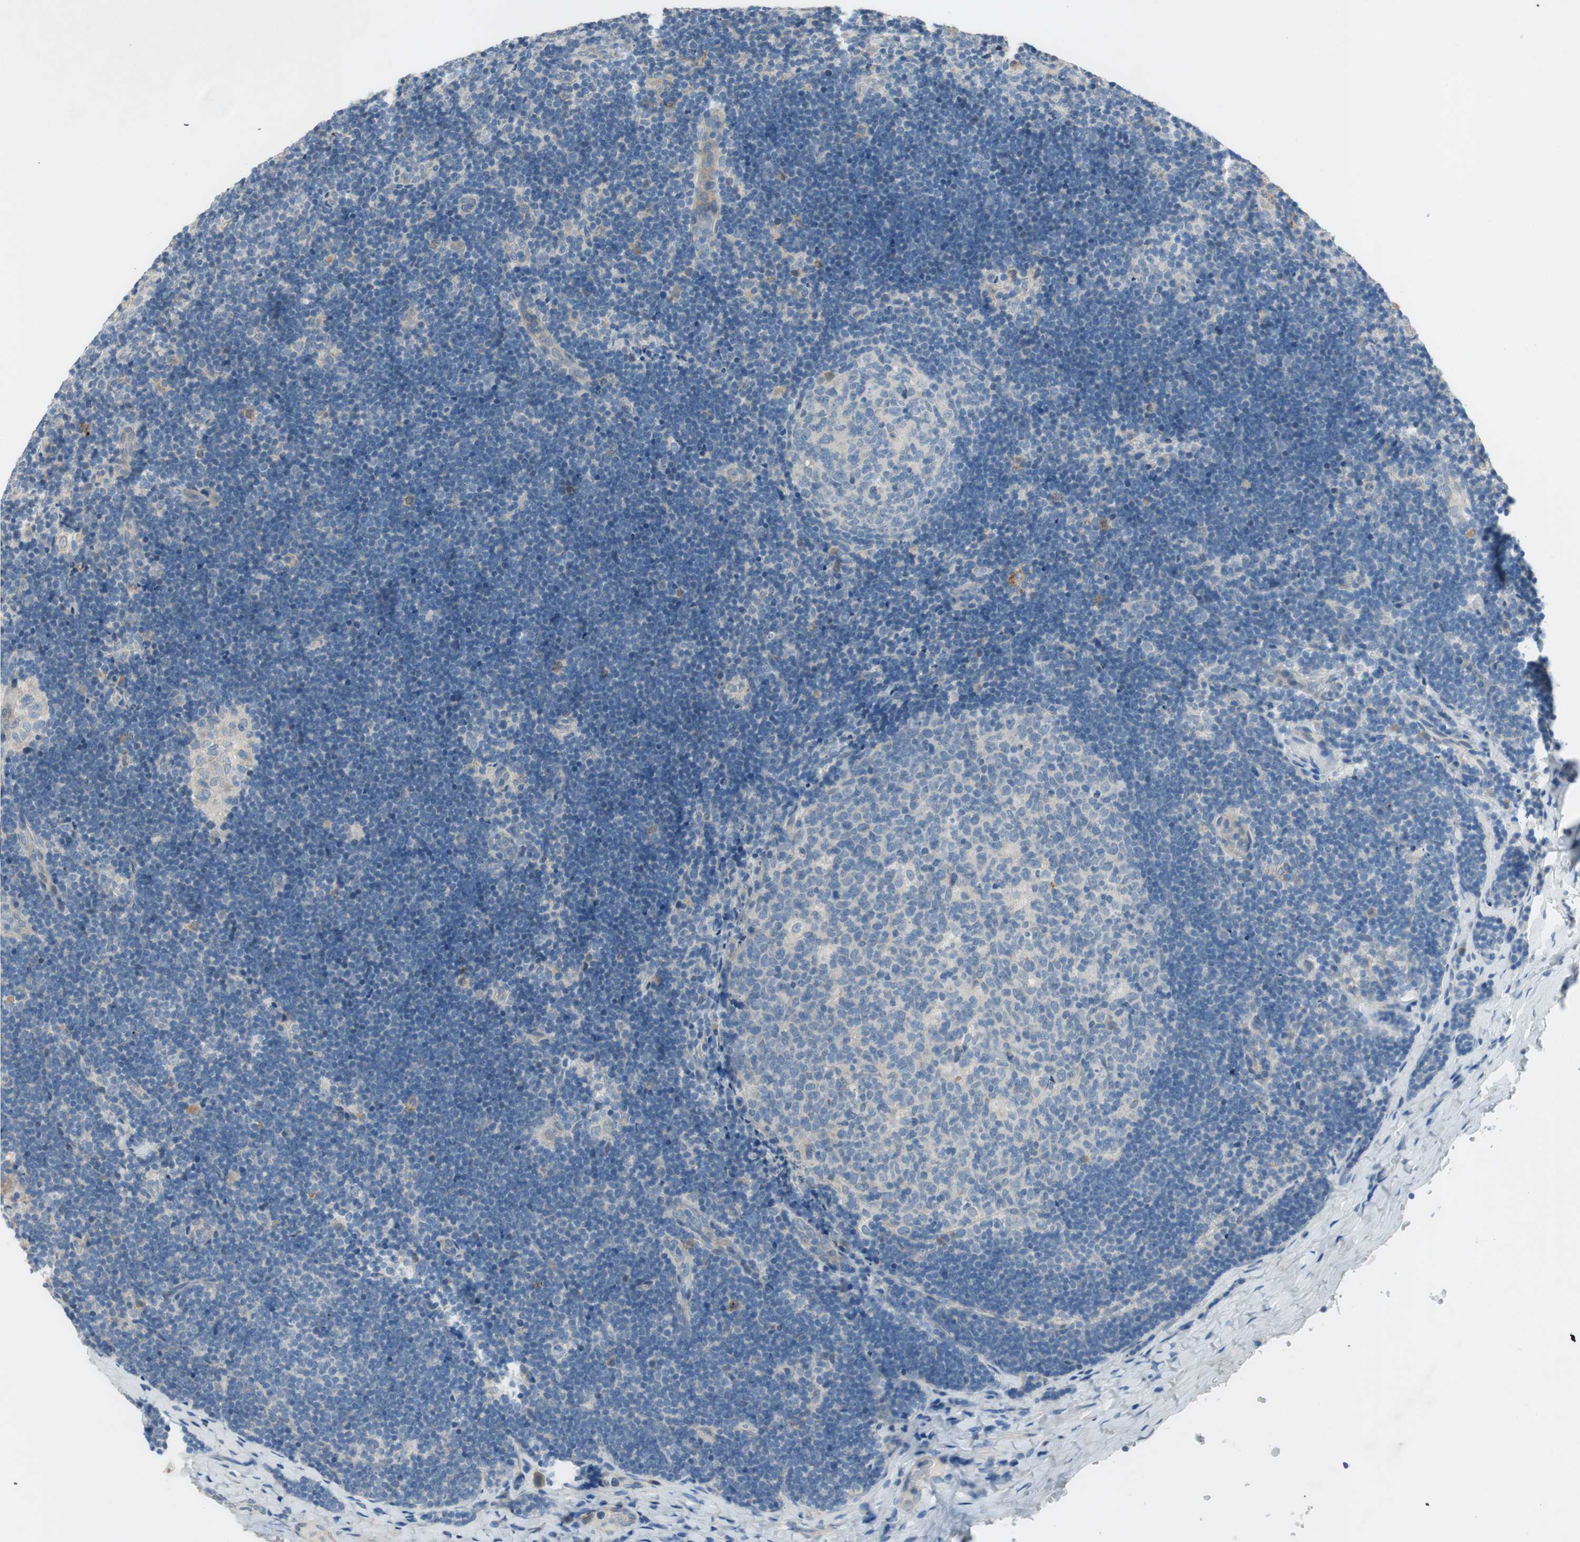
{"staining": {"intensity": "negative", "quantity": "none", "location": "none"}, "tissue": "lymph node", "cell_type": "Germinal center cells", "image_type": "normal", "snomed": [{"axis": "morphology", "description": "Normal tissue, NOS"}, {"axis": "topography", "description": "Lymph node"}], "caption": "Immunohistochemistry of benign human lymph node exhibits no positivity in germinal center cells.", "gene": "PRRG4", "patient": {"sex": "female", "age": 14}}